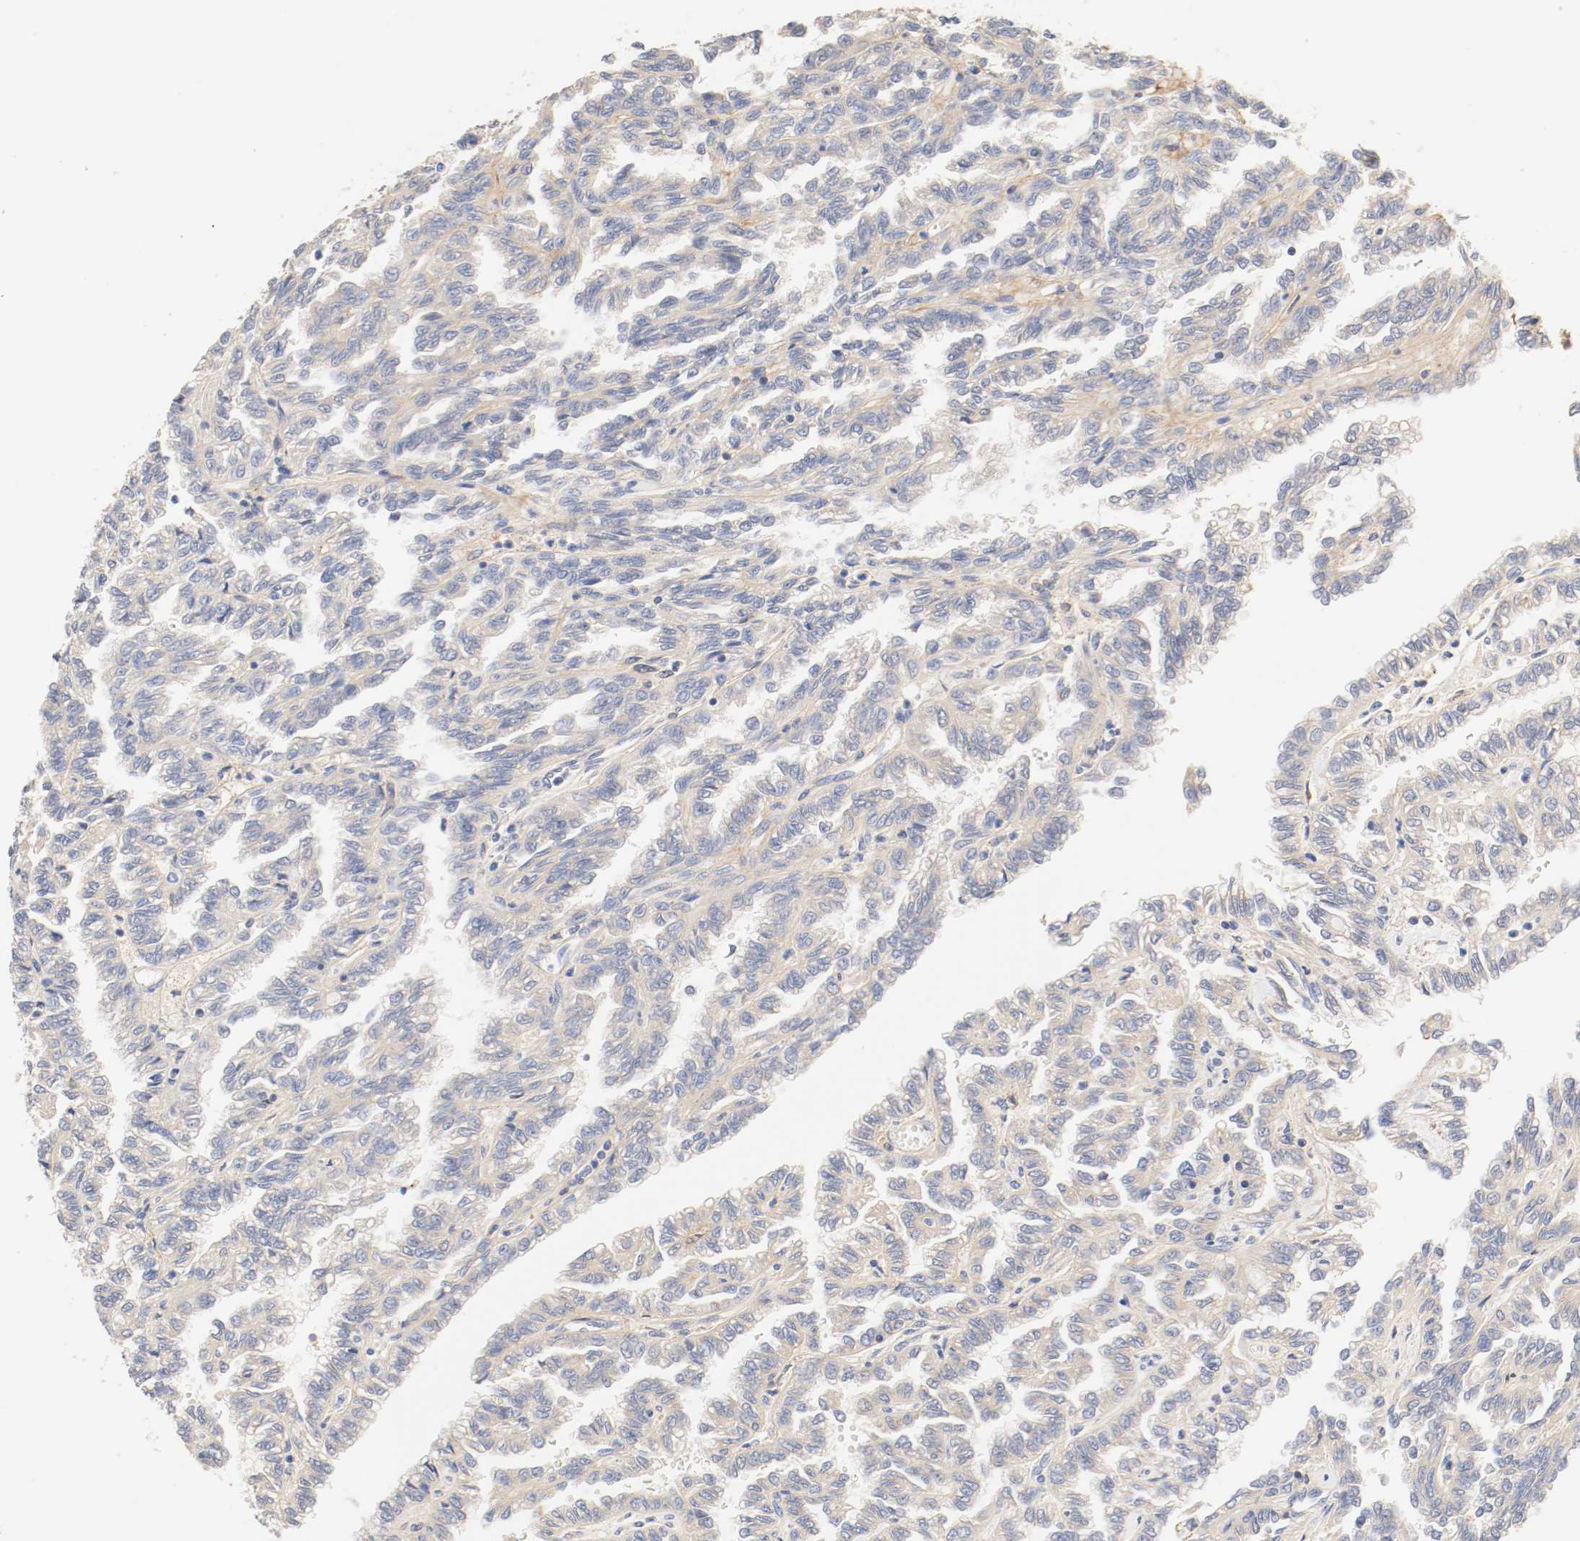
{"staining": {"intensity": "moderate", "quantity": "25%-75%", "location": "cytoplasmic/membranous"}, "tissue": "renal cancer", "cell_type": "Tumor cells", "image_type": "cancer", "snomed": [{"axis": "morphology", "description": "Inflammation, NOS"}, {"axis": "morphology", "description": "Adenocarcinoma, NOS"}, {"axis": "topography", "description": "Kidney"}], "caption": "Immunohistochemistry (IHC) histopathology image of neoplastic tissue: human renal adenocarcinoma stained using immunohistochemistry reveals medium levels of moderate protein expression localized specifically in the cytoplasmic/membranous of tumor cells, appearing as a cytoplasmic/membranous brown color.", "gene": "GIT1", "patient": {"sex": "male", "age": 68}}